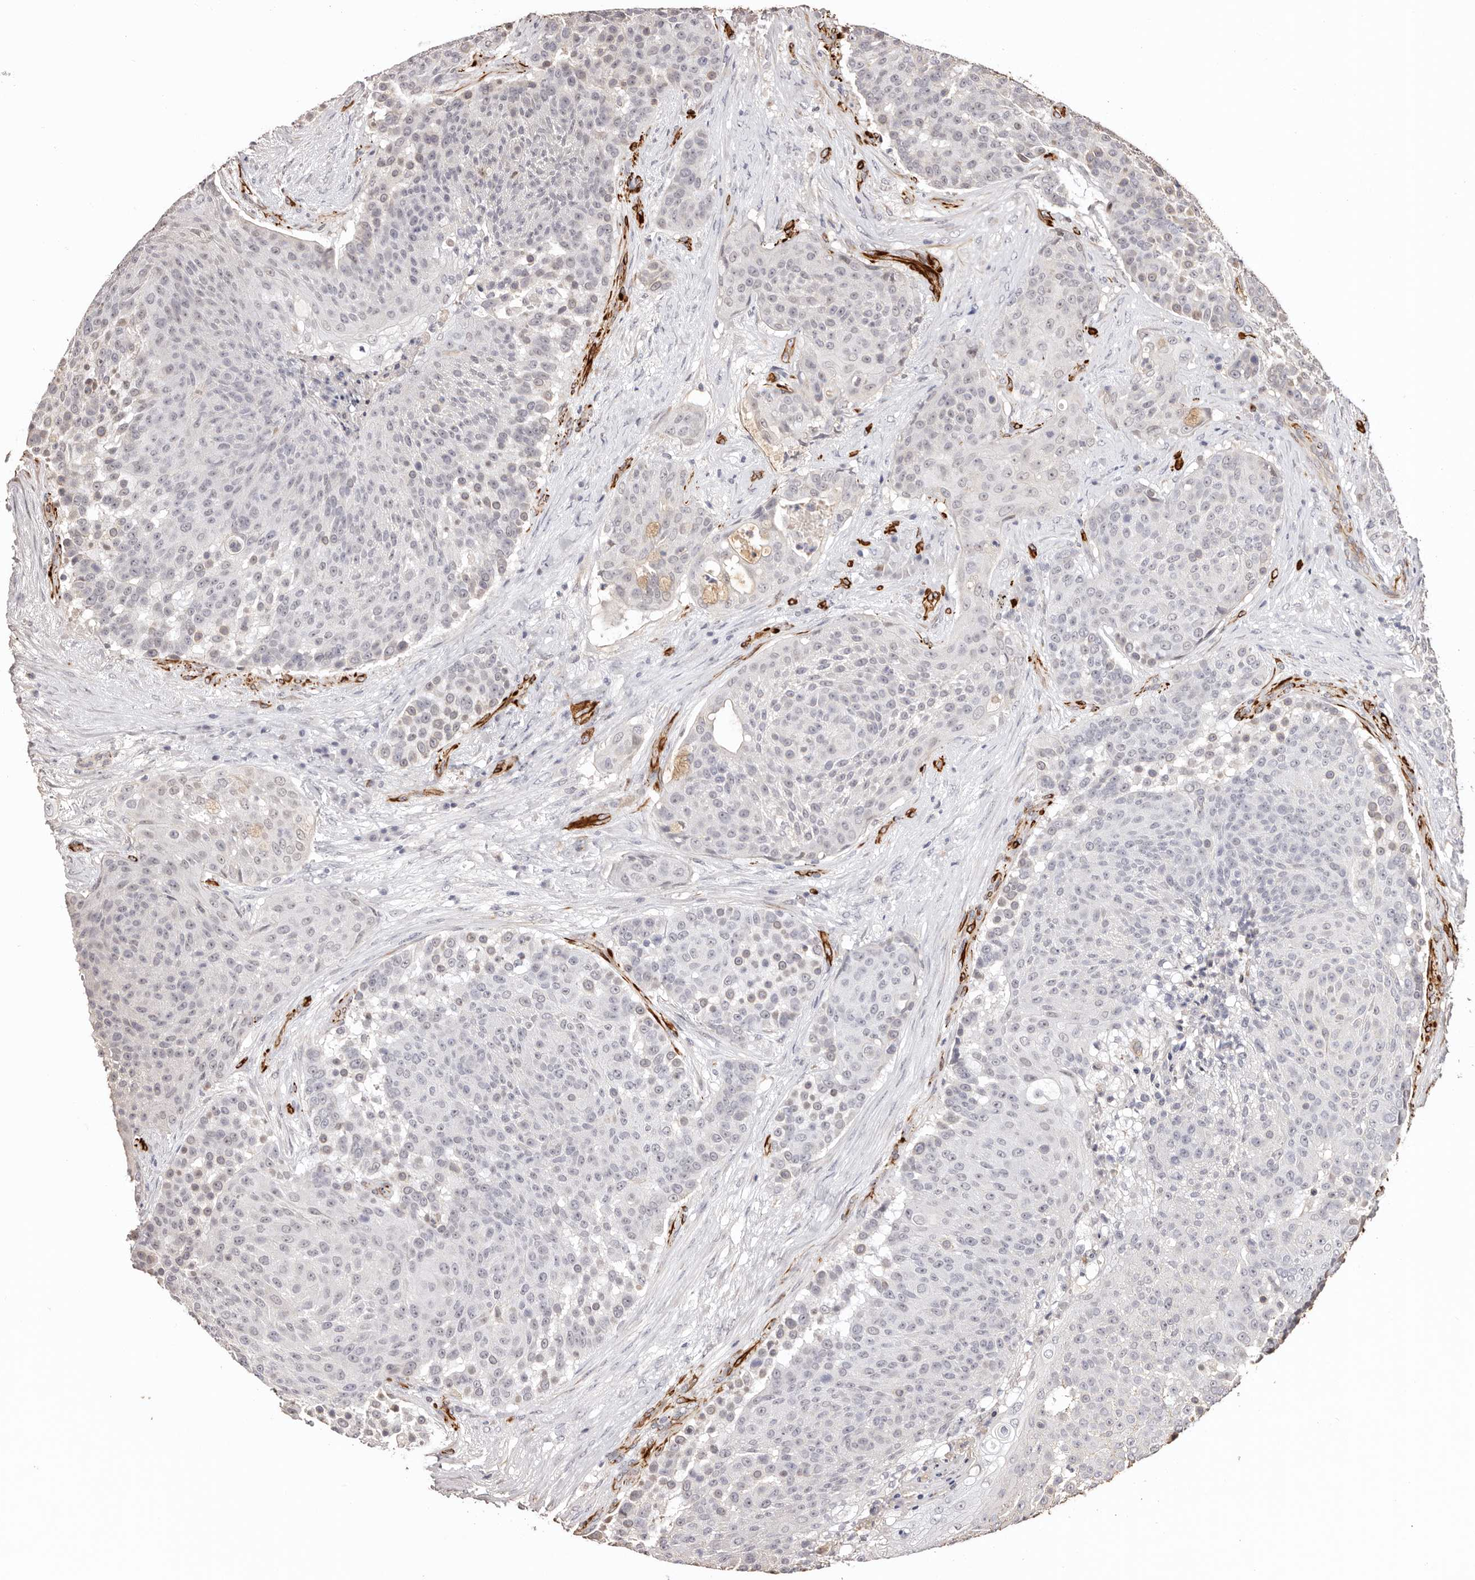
{"staining": {"intensity": "weak", "quantity": "<25%", "location": "cytoplasmic/membranous,nuclear"}, "tissue": "urothelial cancer", "cell_type": "Tumor cells", "image_type": "cancer", "snomed": [{"axis": "morphology", "description": "Urothelial carcinoma, High grade"}, {"axis": "topography", "description": "Urinary bladder"}], "caption": "This is an immunohistochemistry photomicrograph of human high-grade urothelial carcinoma. There is no staining in tumor cells.", "gene": "ZNF557", "patient": {"sex": "female", "age": 63}}